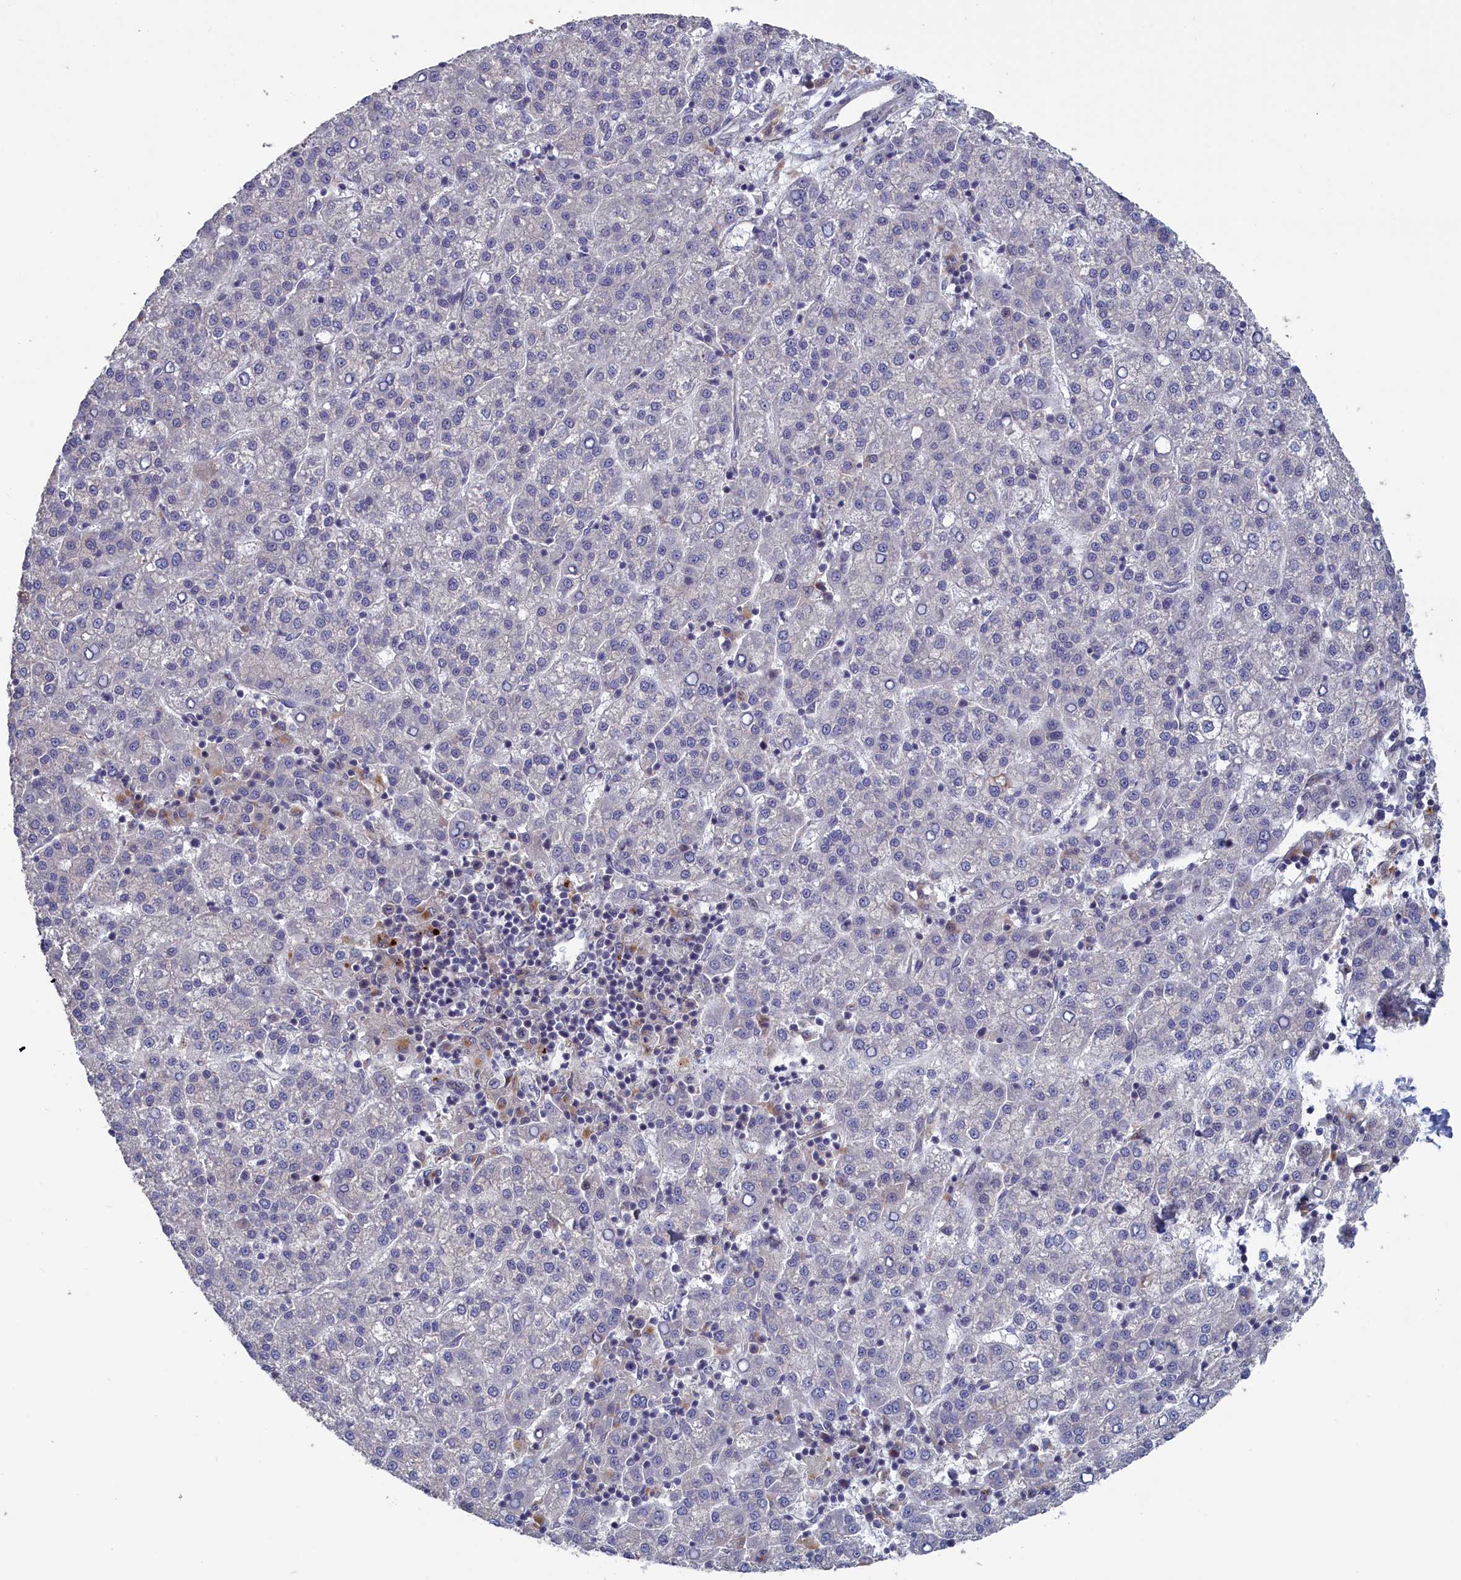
{"staining": {"intensity": "negative", "quantity": "none", "location": "none"}, "tissue": "liver cancer", "cell_type": "Tumor cells", "image_type": "cancer", "snomed": [{"axis": "morphology", "description": "Carcinoma, Hepatocellular, NOS"}, {"axis": "topography", "description": "Liver"}], "caption": "IHC micrograph of neoplastic tissue: liver cancer stained with DAB (3,3'-diaminobenzidine) shows no significant protein expression in tumor cells.", "gene": "LSG1", "patient": {"sex": "female", "age": 58}}